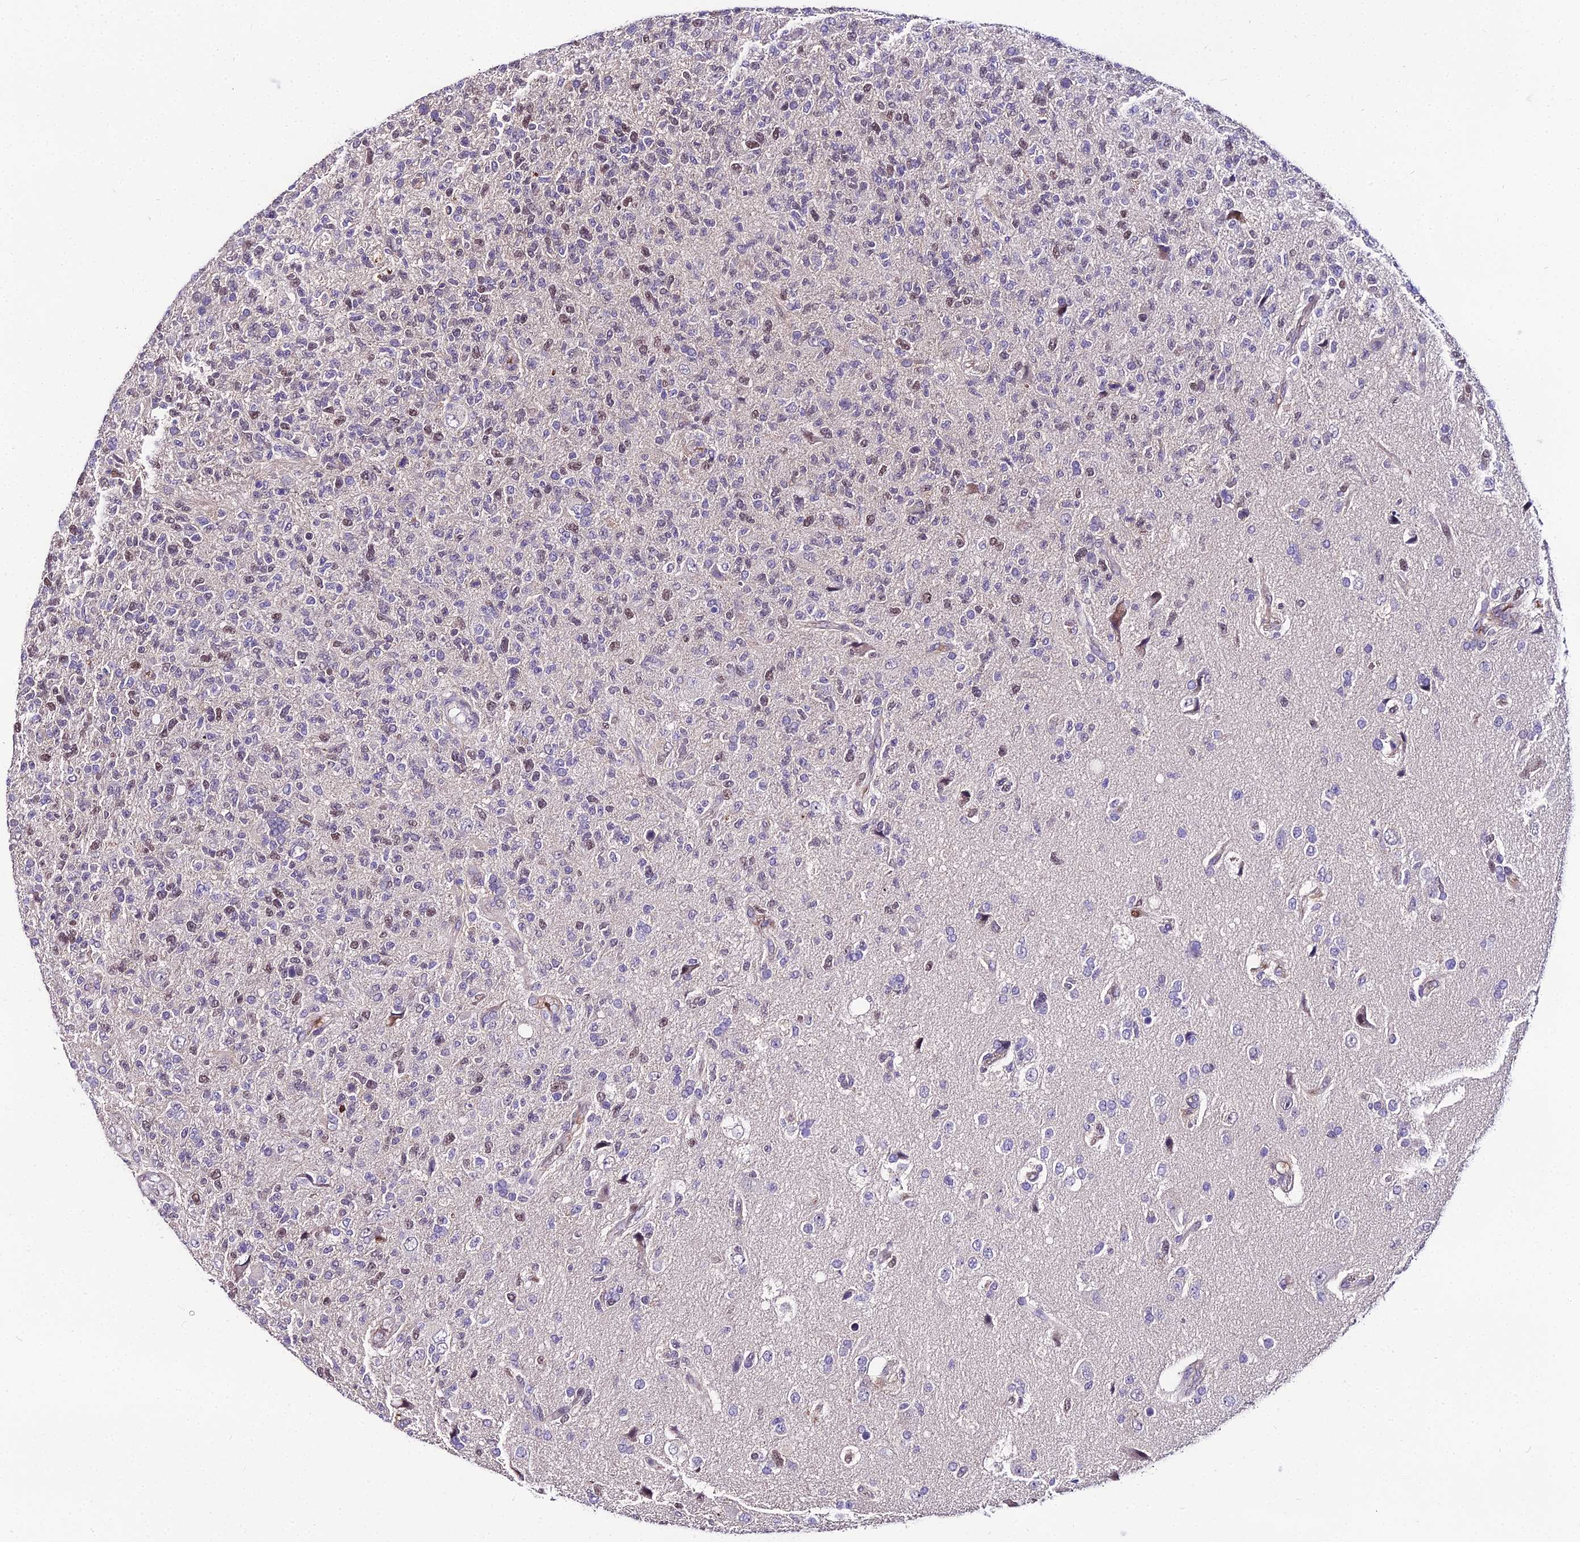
{"staining": {"intensity": "moderate", "quantity": "<25%", "location": "nuclear"}, "tissue": "glioma", "cell_type": "Tumor cells", "image_type": "cancer", "snomed": [{"axis": "morphology", "description": "Glioma, malignant, High grade"}, {"axis": "topography", "description": "Brain"}], "caption": "Immunohistochemical staining of glioma exhibits moderate nuclear protein expression in approximately <25% of tumor cells.", "gene": "TRIML2", "patient": {"sex": "male", "age": 56}}